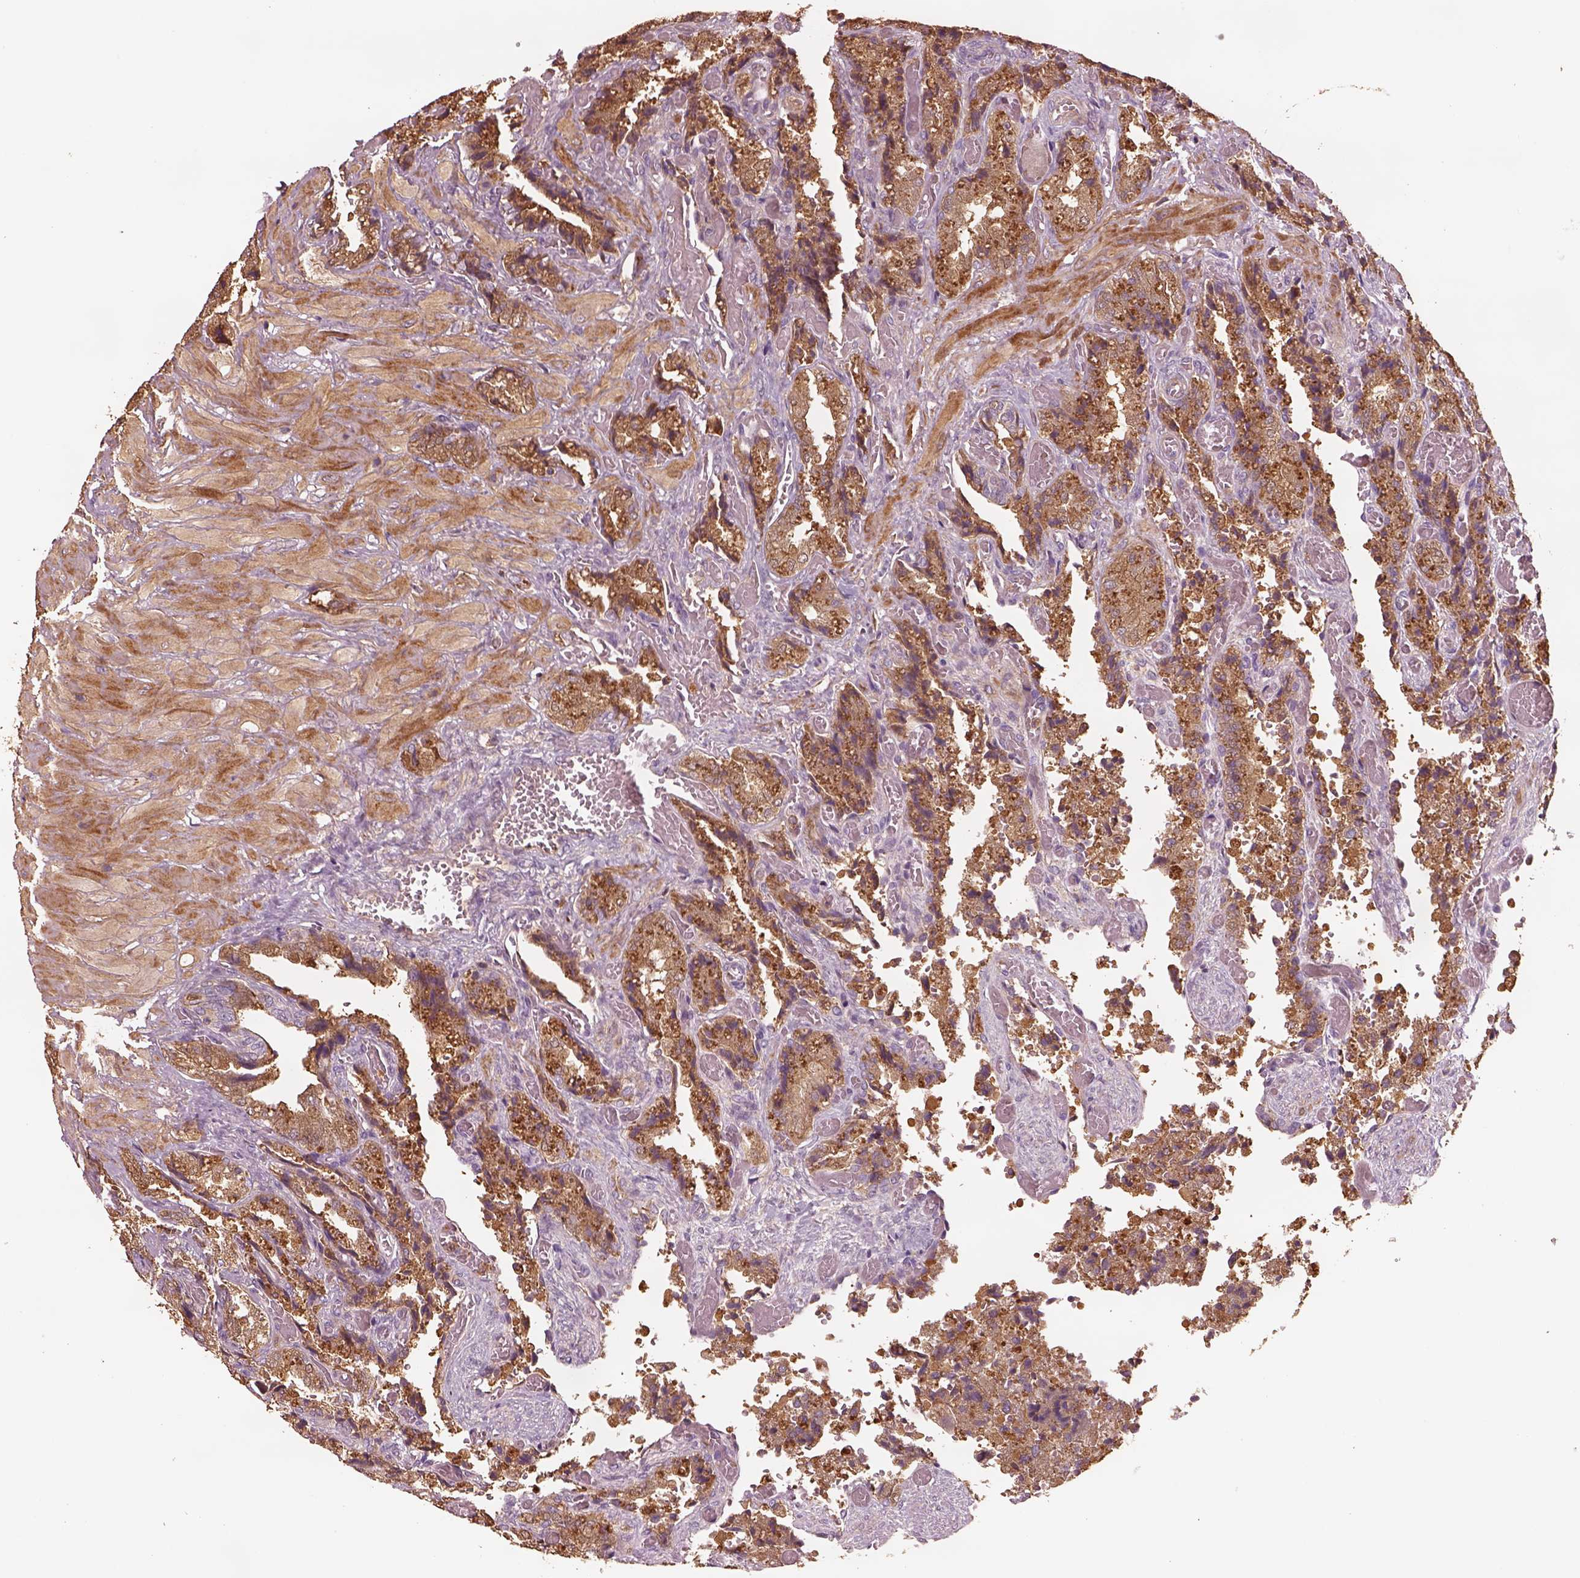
{"staining": {"intensity": "strong", "quantity": "25%-75%", "location": "cytoplasmic/membranous"}, "tissue": "seminal vesicle", "cell_type": "Glandular cells", "image_type": "normal", "snomed": [{"axis": "morphology", "description": "Normal tissue, NOS"}, {"axis": "topography", "description": "Seminal veicle"}], "caption": "Immunohistochemistry (IHC) of normal seminal vesicle exhibits high levels of strong cytoplasmic/membranous positivity in approximately 25%-75% of glandular cells.", "gene": "ASCC2", "patient": {"sex": "male", "age": 57}}